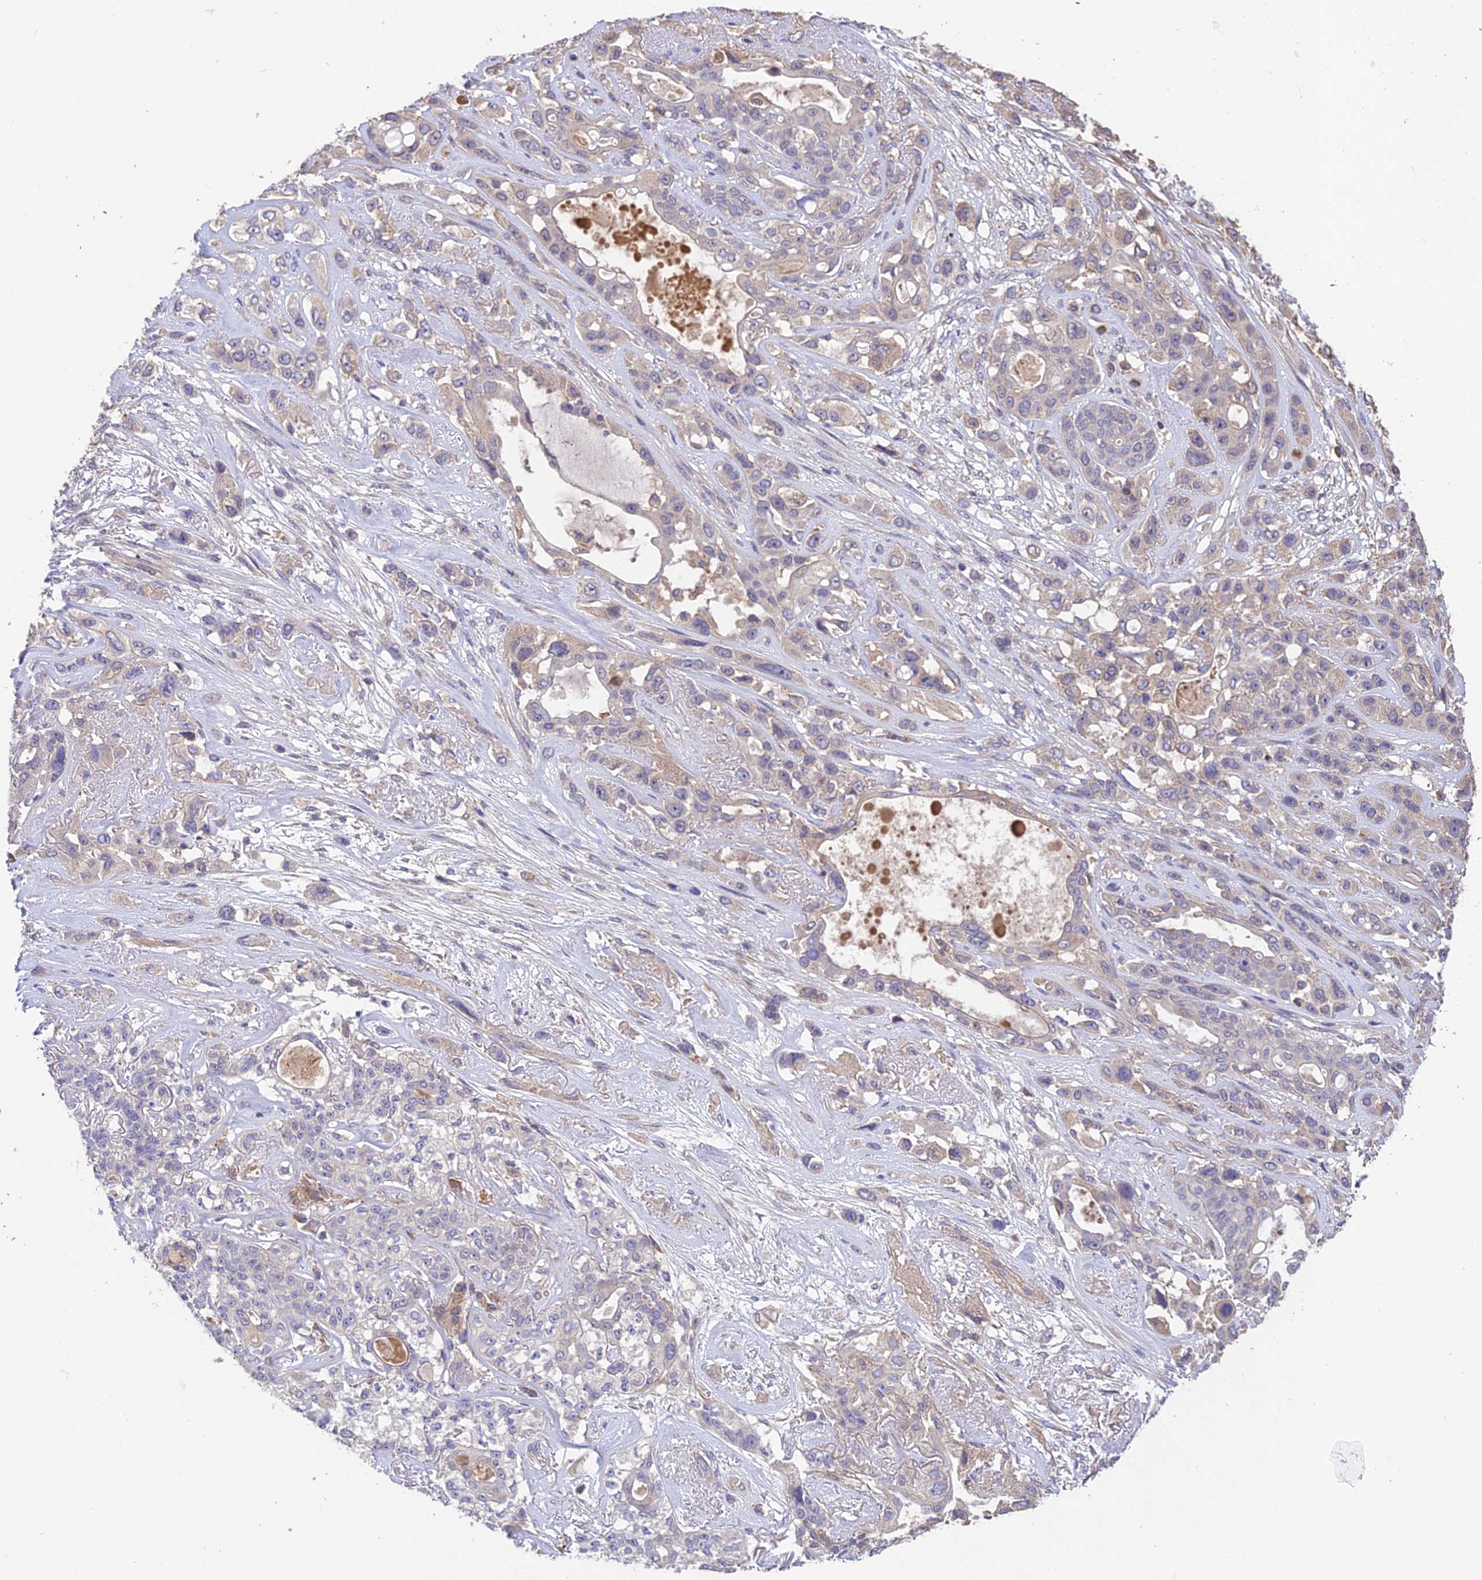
{"staining": {"intensity": "negative", "quantity": "none", "location": "none"}, "tissue": "lung cancer", "cell_type": "Tumor cells", "image_type": "cancer", "snomed": [{"axis": "morphology", "description": "Squamous cell carcinoma, NOS"}, {"axis": "topography", "description": "Lung"}], "caption": "A photomicrograph of lung cancer (squamous cell carcinoma) stained for a protein demonstrates no brown staining in tumor cells. Nuclei are stained in blue.", "gene": "DENND5B", "patient": {"sex": "female", "age": 70}}